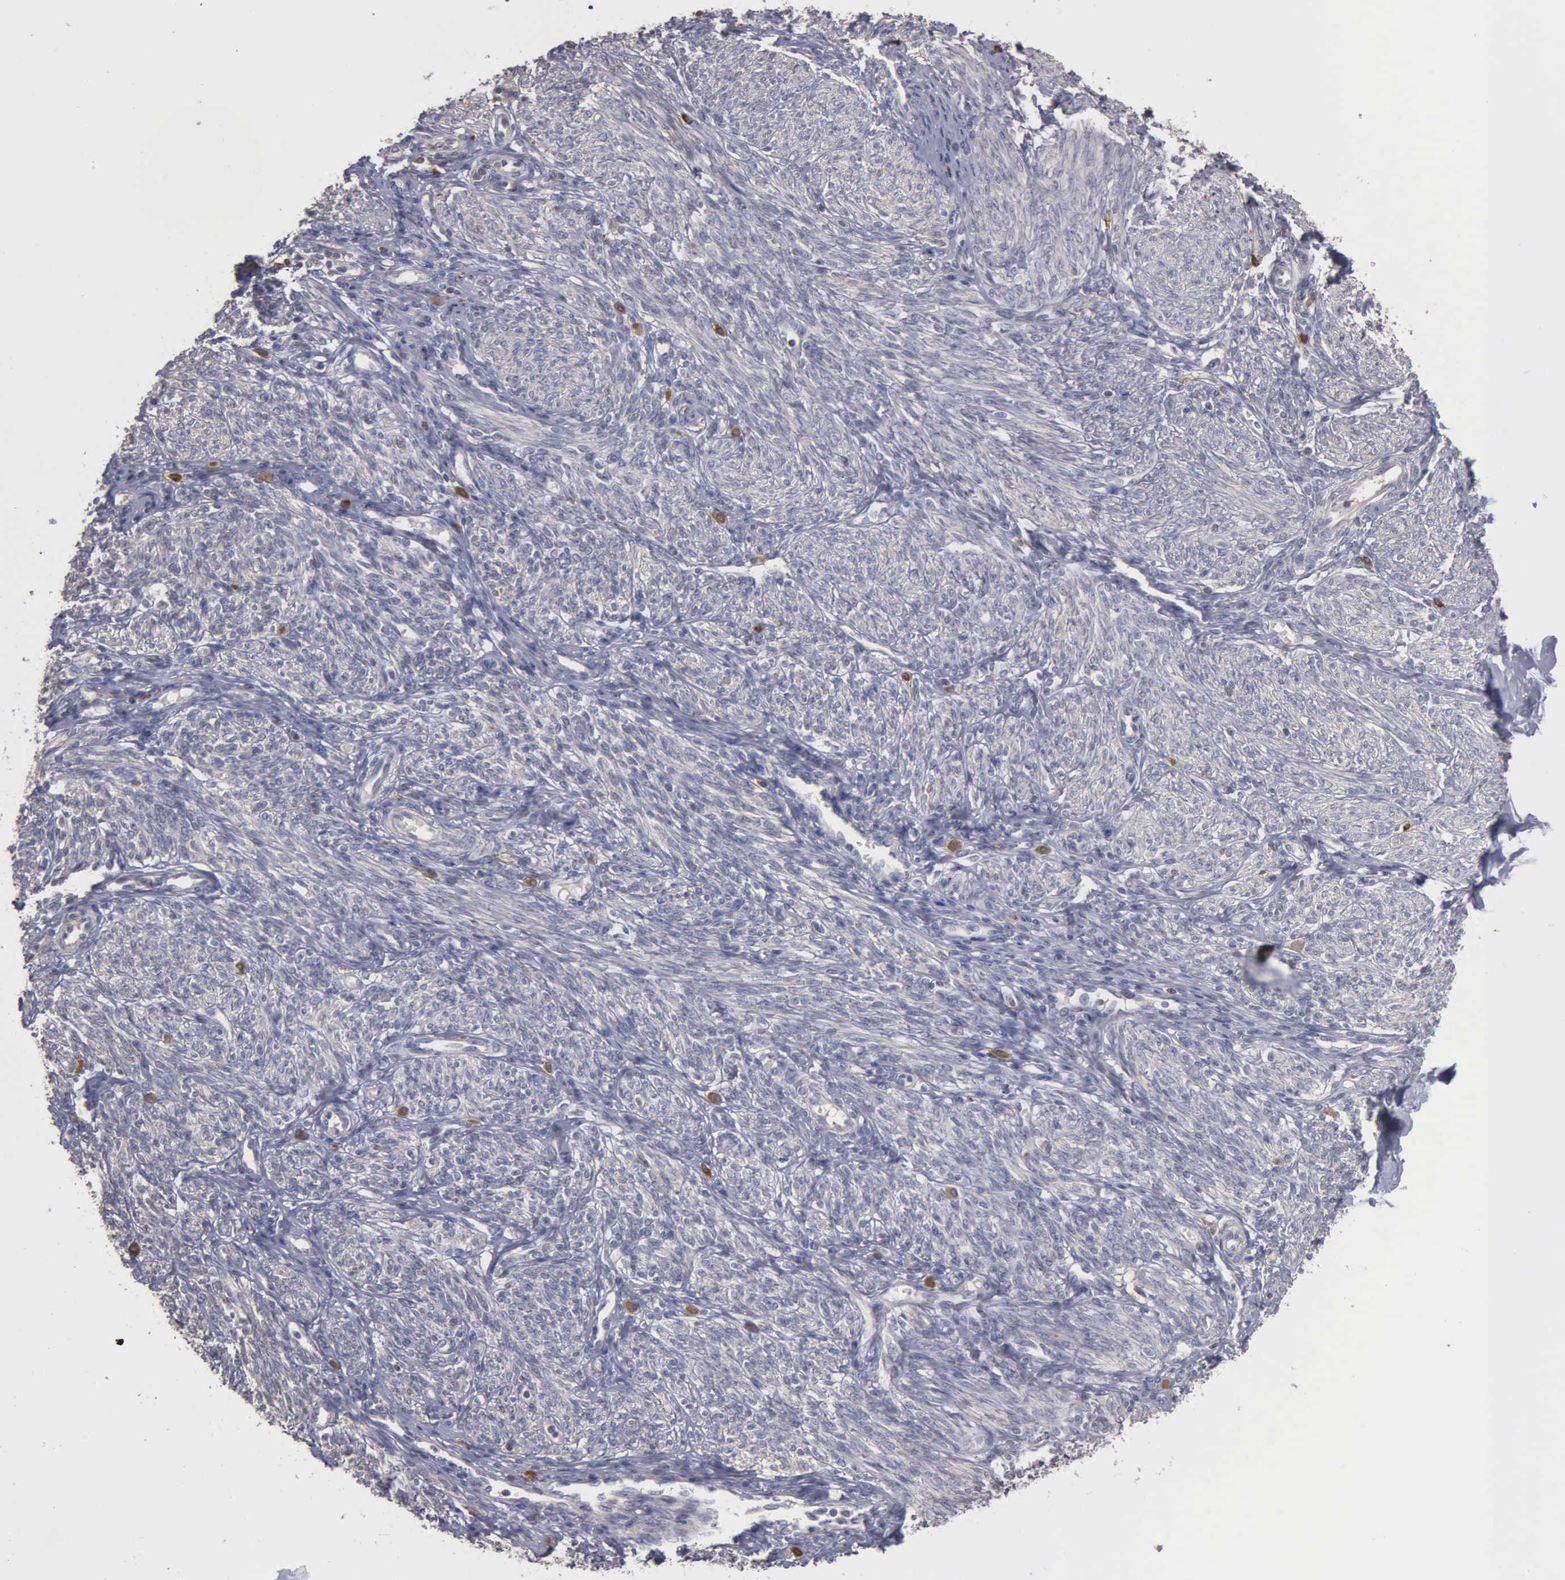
{"staining": {"intensity": "negative", "quantity": "none", "location": "none"}, "tissue": "endometrium", "cell_type": "Cells in endometrial stroma", "image_type": "normal", "snomed": [{"axis": "morphology", "description": "Normal tissue, NOS"}, {"axis": "topography", "description": "Endometrium"}], "caption": "Histopathology image shows no protein positivity in cells in endometrial stroma of unremarkable endometrium.", "gene": "ENO3", "patient": {"sex": "female", "age": 82}}